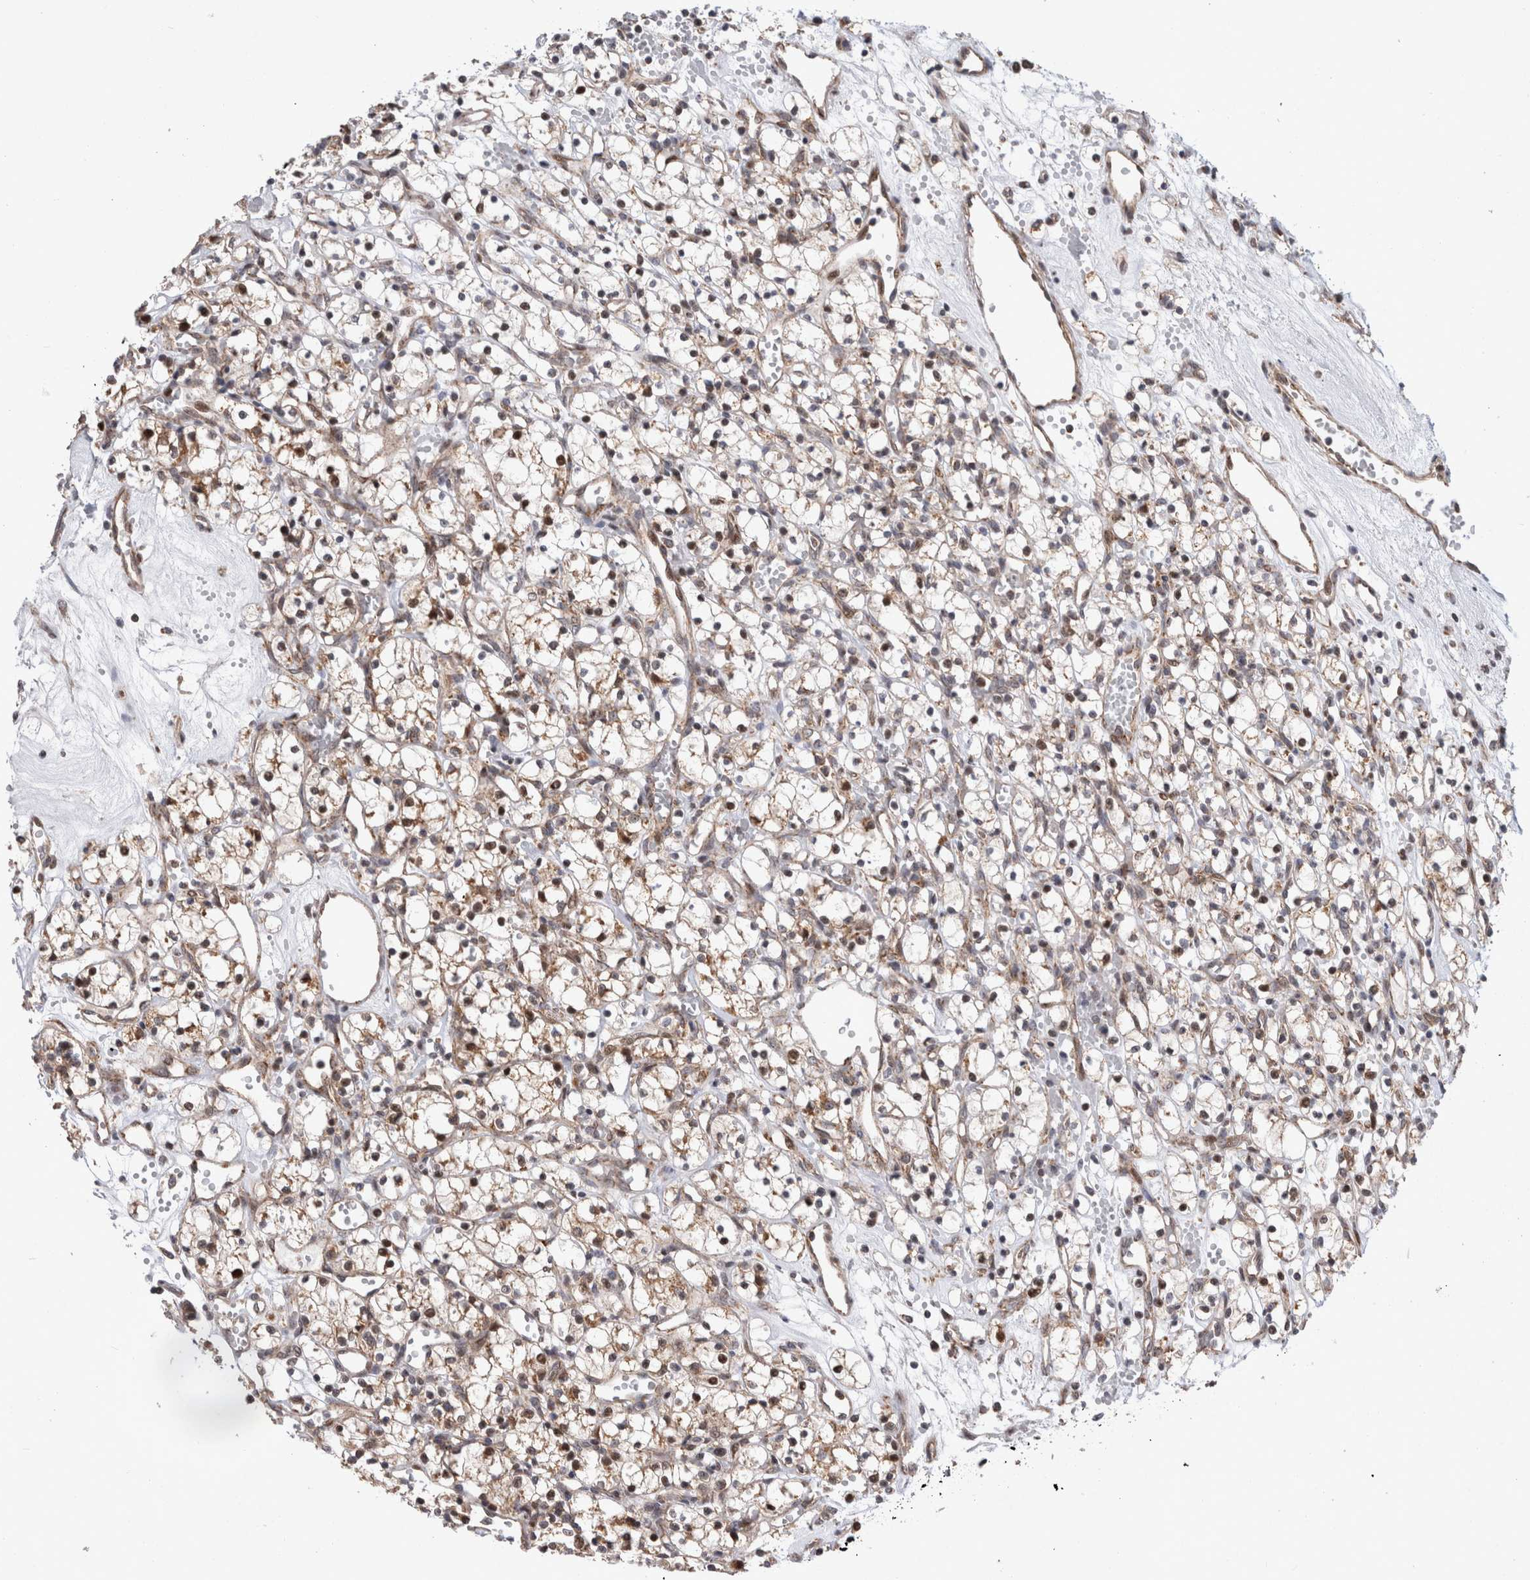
{"staining": {"intensity": "moderate", "quantity": ">75%", "location": "cytoplasmic/membranous,nuclear"}, "tissue": "renal cancer", "cell_type": "Tumor cells", "image_type": "cancer", "snomed": [{"axis": "morphology", "description": "Adenocarcinoma, NOS"}, {"axis": "topography", "description": "Kidney"}], "caption": "The immunohistochemical stain highlights moderate cytoplasmic/membranous and nuclear expression in tumor cells of renal cancer tissue.", "gene": "MRPL37", "patient": {"sex": "female", "age": 59}}